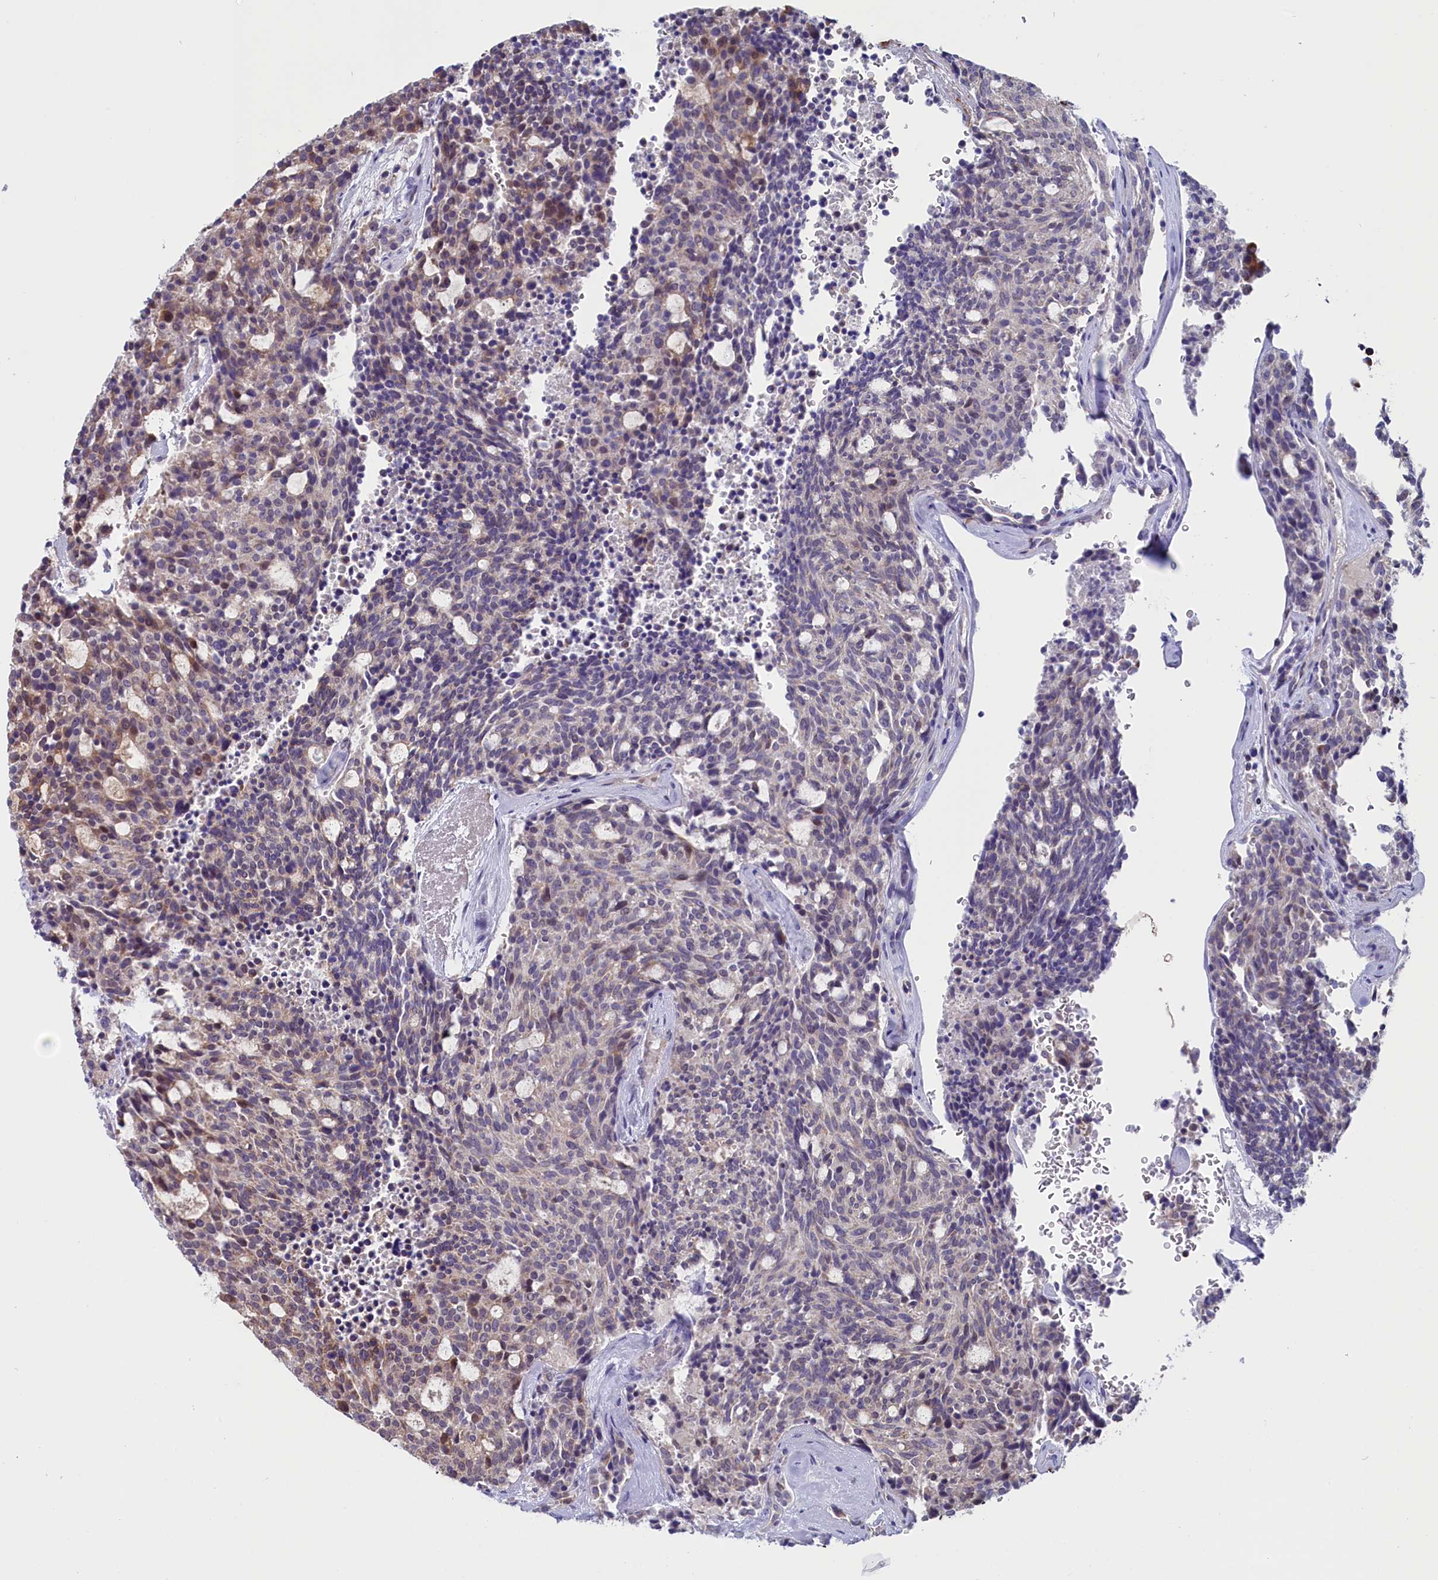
{"staining": {"intensity": "weak", "quantity": "<25%", "location": "cytoplasmic/membranous"}, "tissue": "carcinoid", "cell_type": "Tumor cells", "image_type": "cancer", "snomed": [{"axis": "morphology", "description": "Carcinoid, malignant, NOS"}, {"axis": "topography", "description": "Pancreas"}], "caption": "This is a histopathology image of IHC staining of carcinoid, which shows no staining in tumor cells.", "gene": "CIAPIN1", "patient": {"sex": "female", "age": 54}}